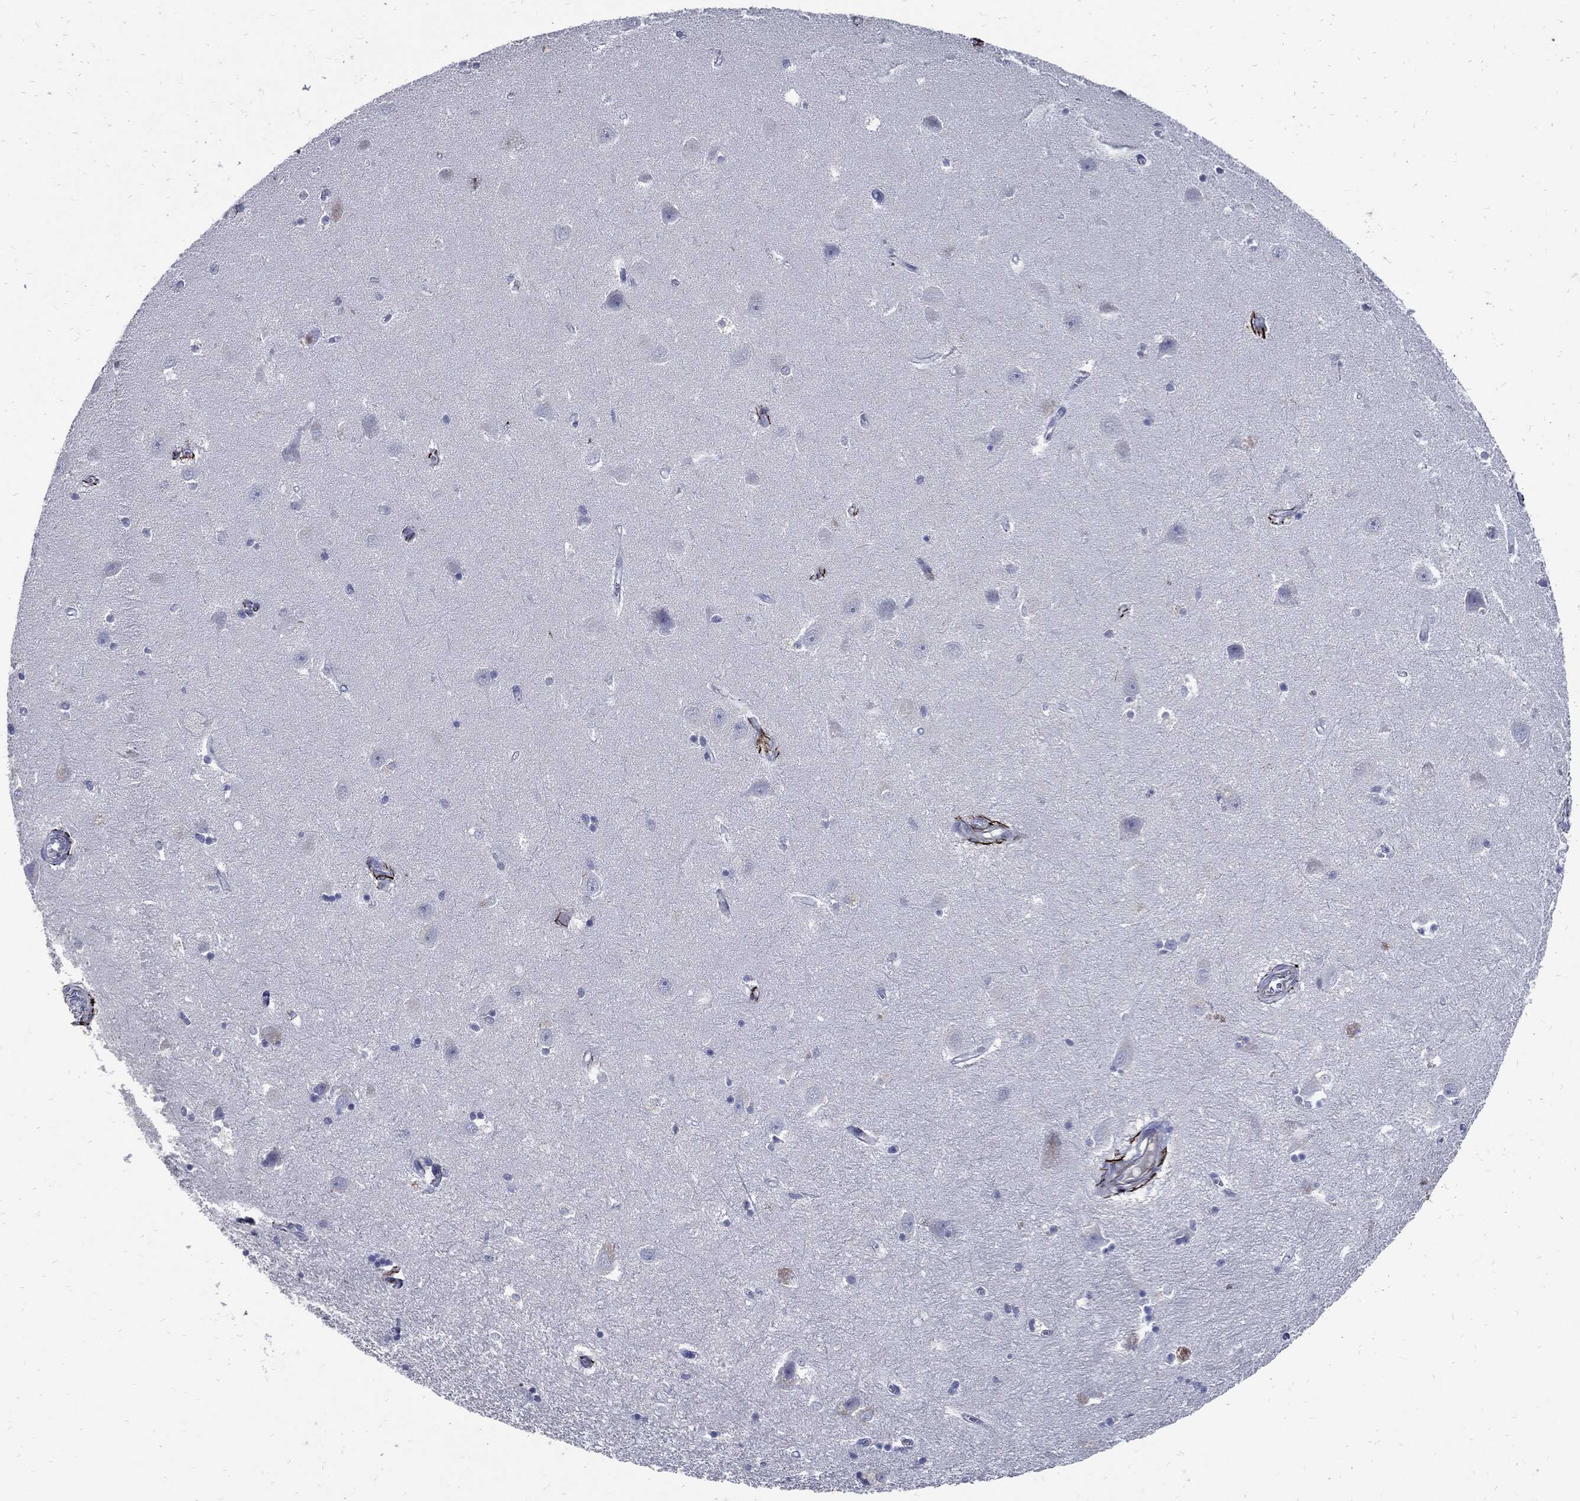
{"staining": {"intensity": "negative", "quantity": "none", "location": "none"}, "tissue": "hippocampus", "cell_type": "Glial cells", "image_type": "normal", "snomed": [{"axis": "morphology", "description": "Normal tissue, NOS"}, {"axis": "topography", "description": "Hippocampus"}], "caption": "High magnification brightfield microscopy of benign hippocampus stained with DAB (brown) and counterstained with hematoxylin (blue): glial cells show no significant expression. The staining is performed using DAB (3,3'-diaminobenzidine) brown chromogen with nuclei counter-stained in using hematoxylin.", "gene": "FBN1", "patient": {"sex": "female", "age": 64}}